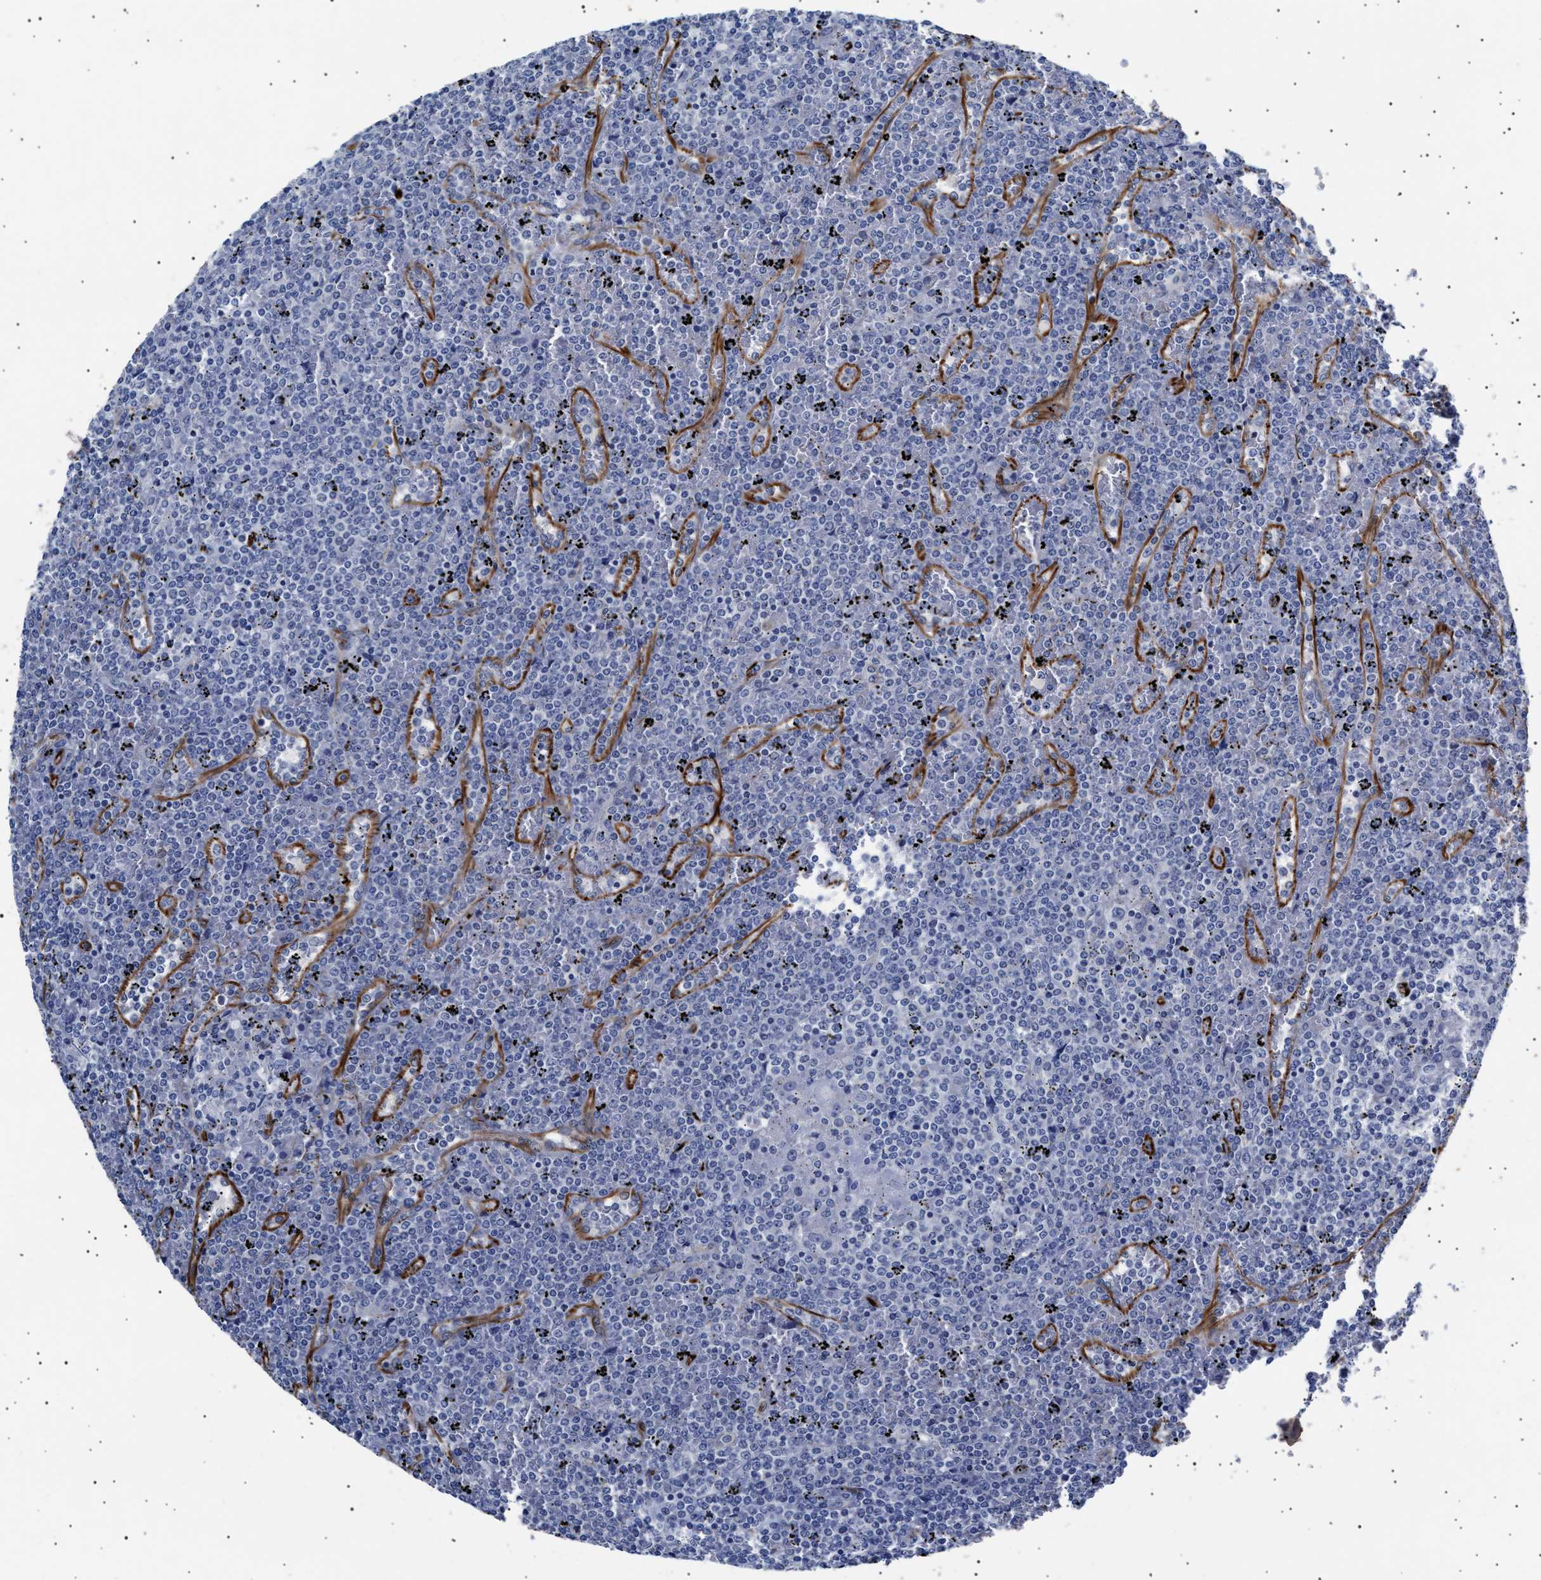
{"staining": {"intensity": "negative", "quantity": "none", "location": "none"}, "tissue": "lymphoma", "cell_type": "Tumor cells", "image_type": "cancer", "snomed": [{"axis": "morphology", "description": "Malignant lymphoma, non-Hodgkin's type, Low grade"}, {"axis": "topography", "description": "Spleen"}], "caption": "Tumor cells show no significant staining in low-grade malignant lymphoma, non-Hodgkin's type.", "gene": "OLFML2A", "patient": {"sex": "female", "age": 19}}